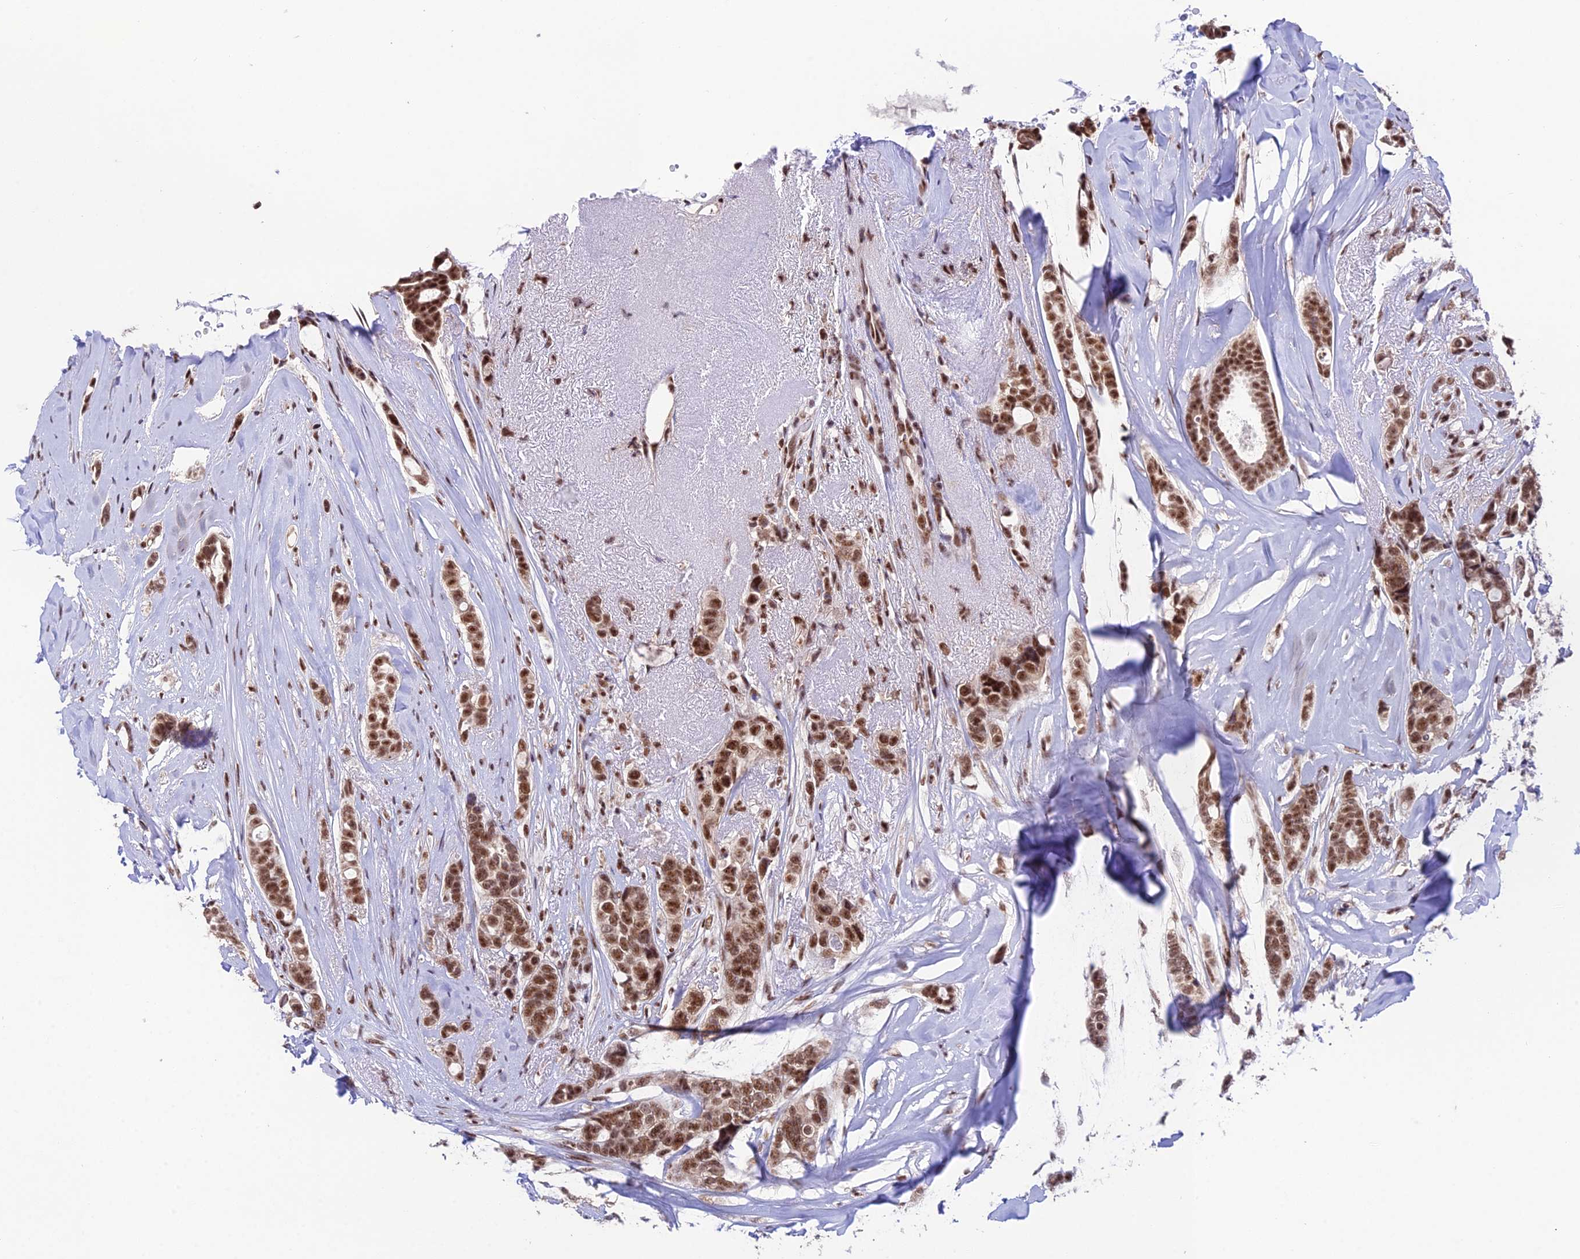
{"staining": {"intensity": "moderate", "quantity": ">75%", "location": "nuclear"}, "tissue": "breast cancer", "cell_type": "Tumor cells", "image_type": "cancer", "snomed": [{"axis": "morphology", "description": "Lobular carcinoma"}, {"axis": "topography", "description": "Breast"}], "caption": "A medium amount of moderate nuclear positivity is identified in about >75% of tumor cells in breast cancer tissue.", "gene": "THOC7", "patient": {"sex": "female", "age": 51}}